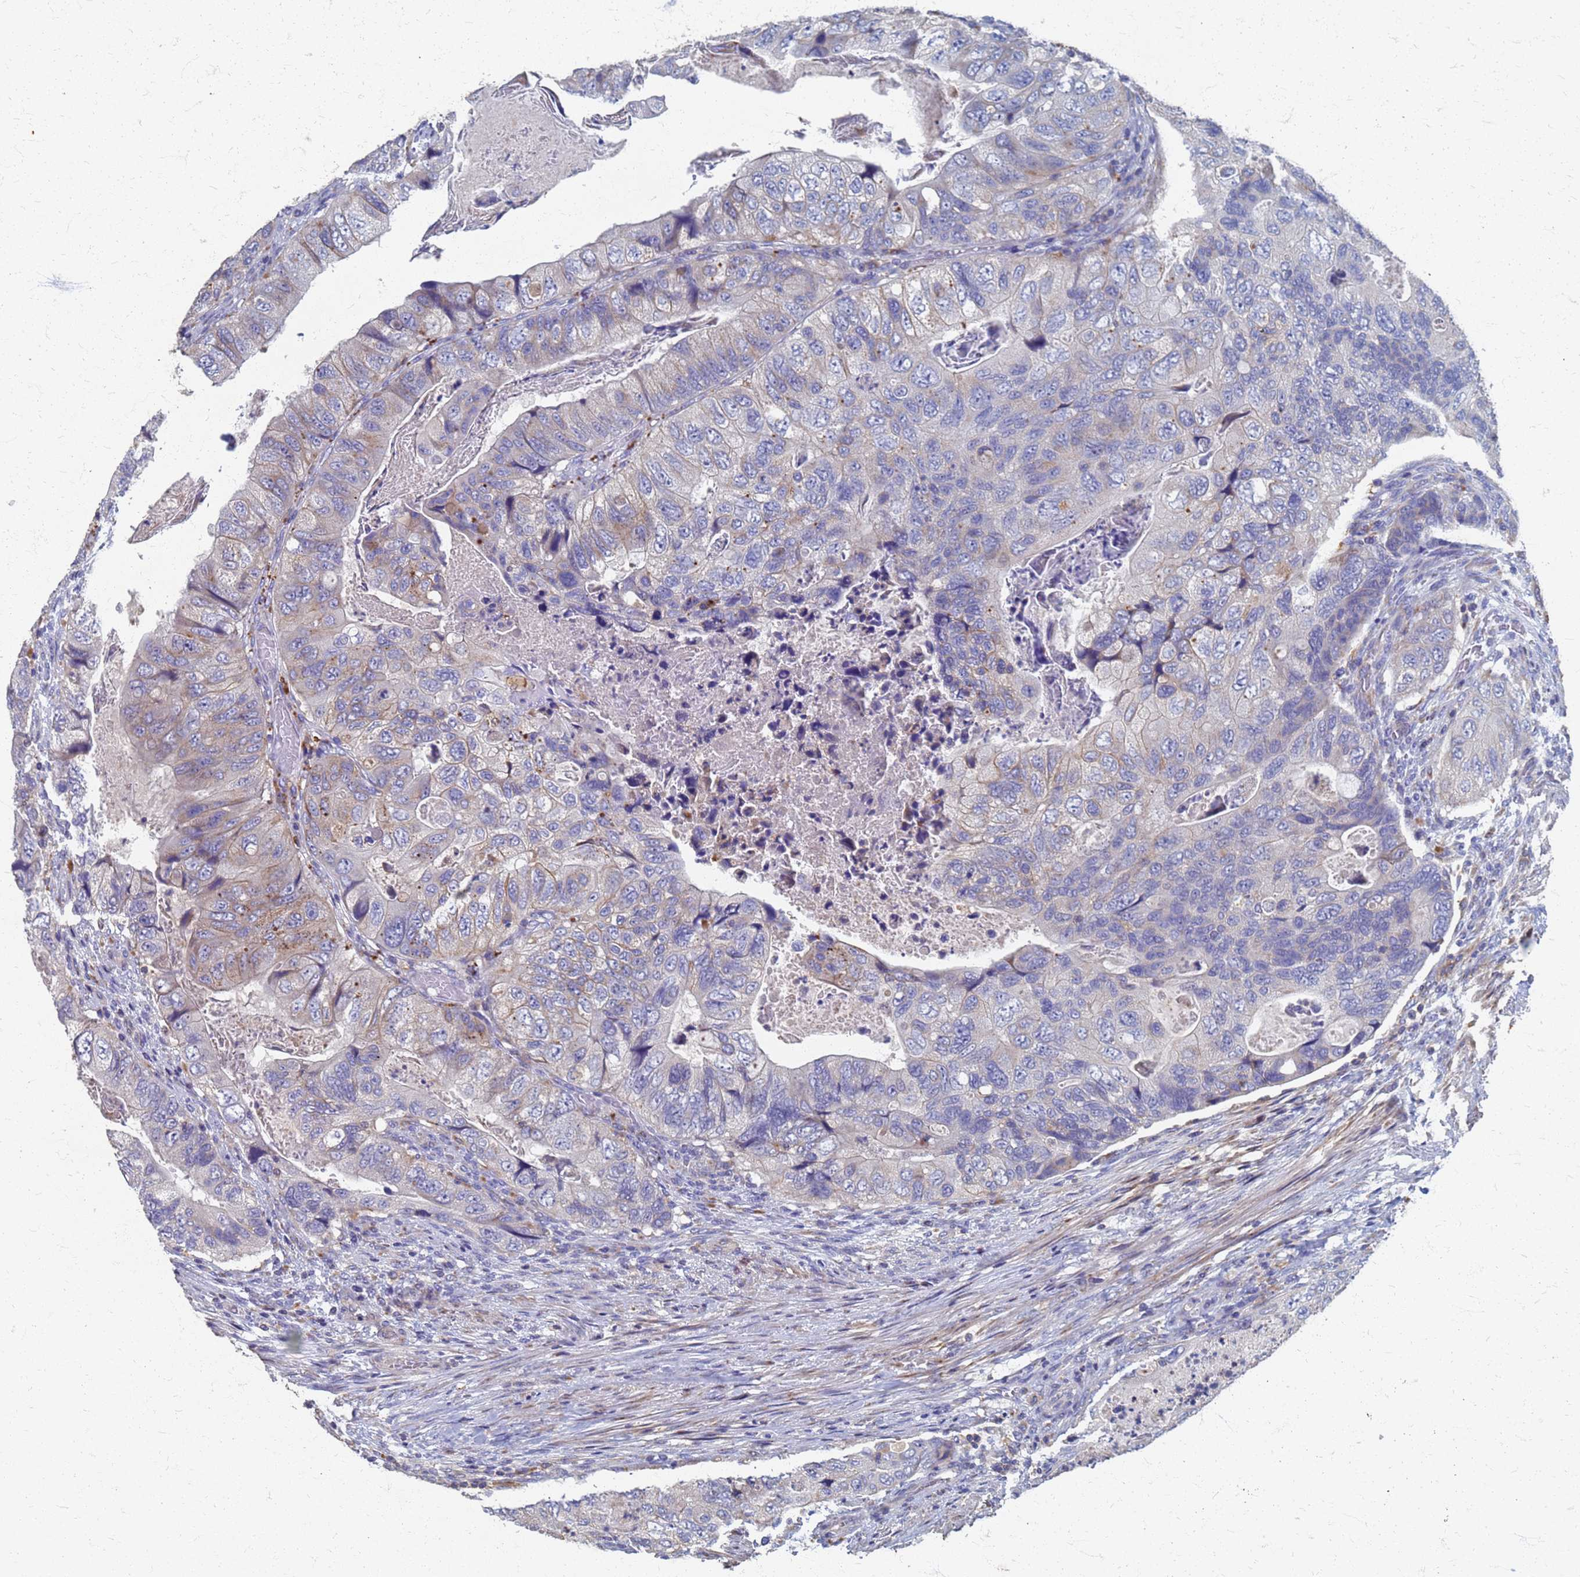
{"staining": {"intensity": "weak", "quantity": "<25%", "location": "cytoplasmic/membranous"}, "tissue": "colorectal cancer", "cell_type": "Tumor cells", "image_type": "cancer", "snomed": [{"axis": "morphology", "description": "Adenocarcinoma, NOS"}, {"axis": "topography", "description": "Rectum"}], "caption": "Protein analysis of colorectal cancer (adenocarcinoma) exhibits no significant positivity in tumor cells.", "gene": "KRCC1", "patient": {"sex": "male", "age": 63}}